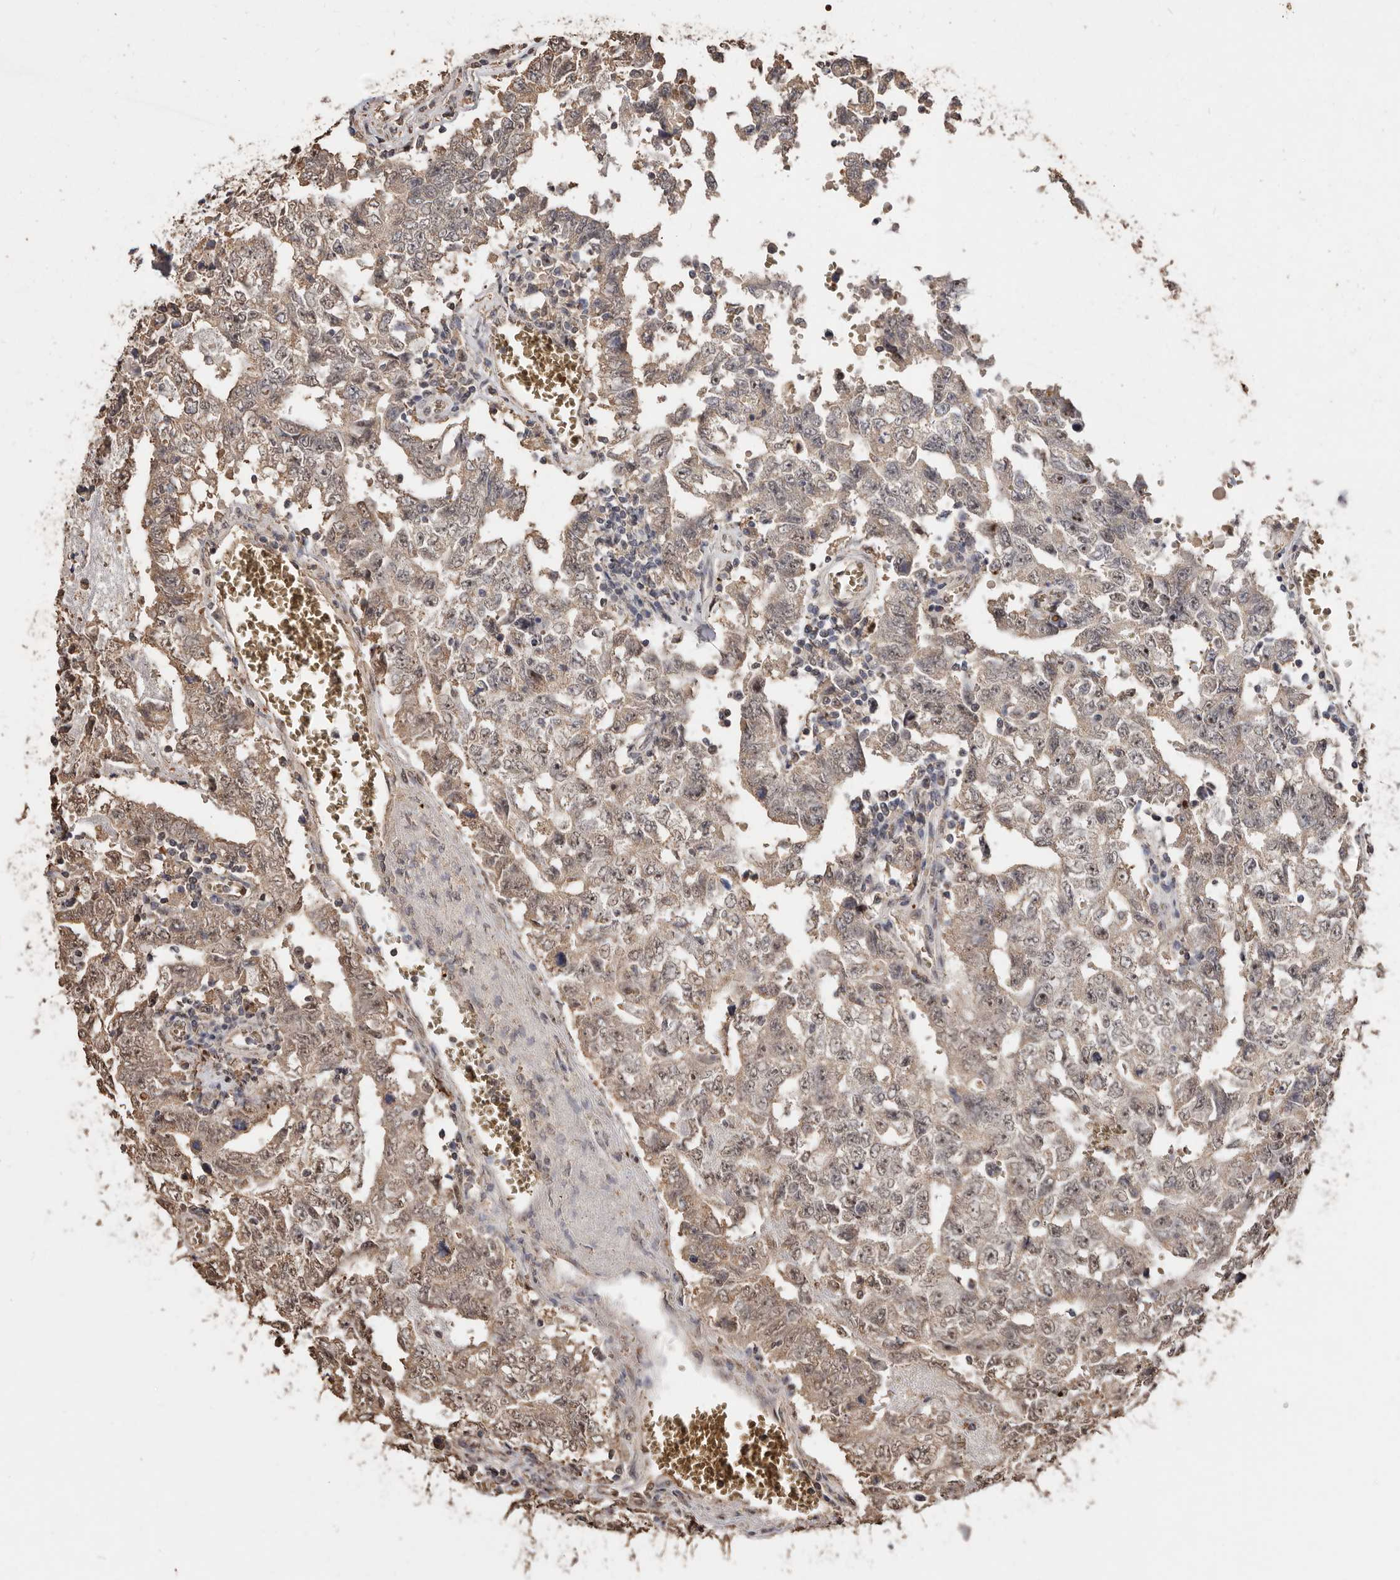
{"staining": {"intensity": "weak", "quantity": "25%-75%", "location": "cytoplasmic/membranous"}, "tissue": "testis cancer", "cell_type": "Tumor cells", "image_type": "cancer", "snomed": [{"axis": "morphology", "description": "Carcinoma, Embryonal, NOS"}, {"axis": "topography", "description": "Testis"}], "caption": "Tumor cells demonstrate low levels of weak cytoplasmic/membranous staining in about 25%-75% of cells in embryonal carcinoma (testis). (Brightfield microscopy of DAB IHC at high magnification).", "gene": "GRAMD2A", "patient": {"sex": "male", "age": 26}}